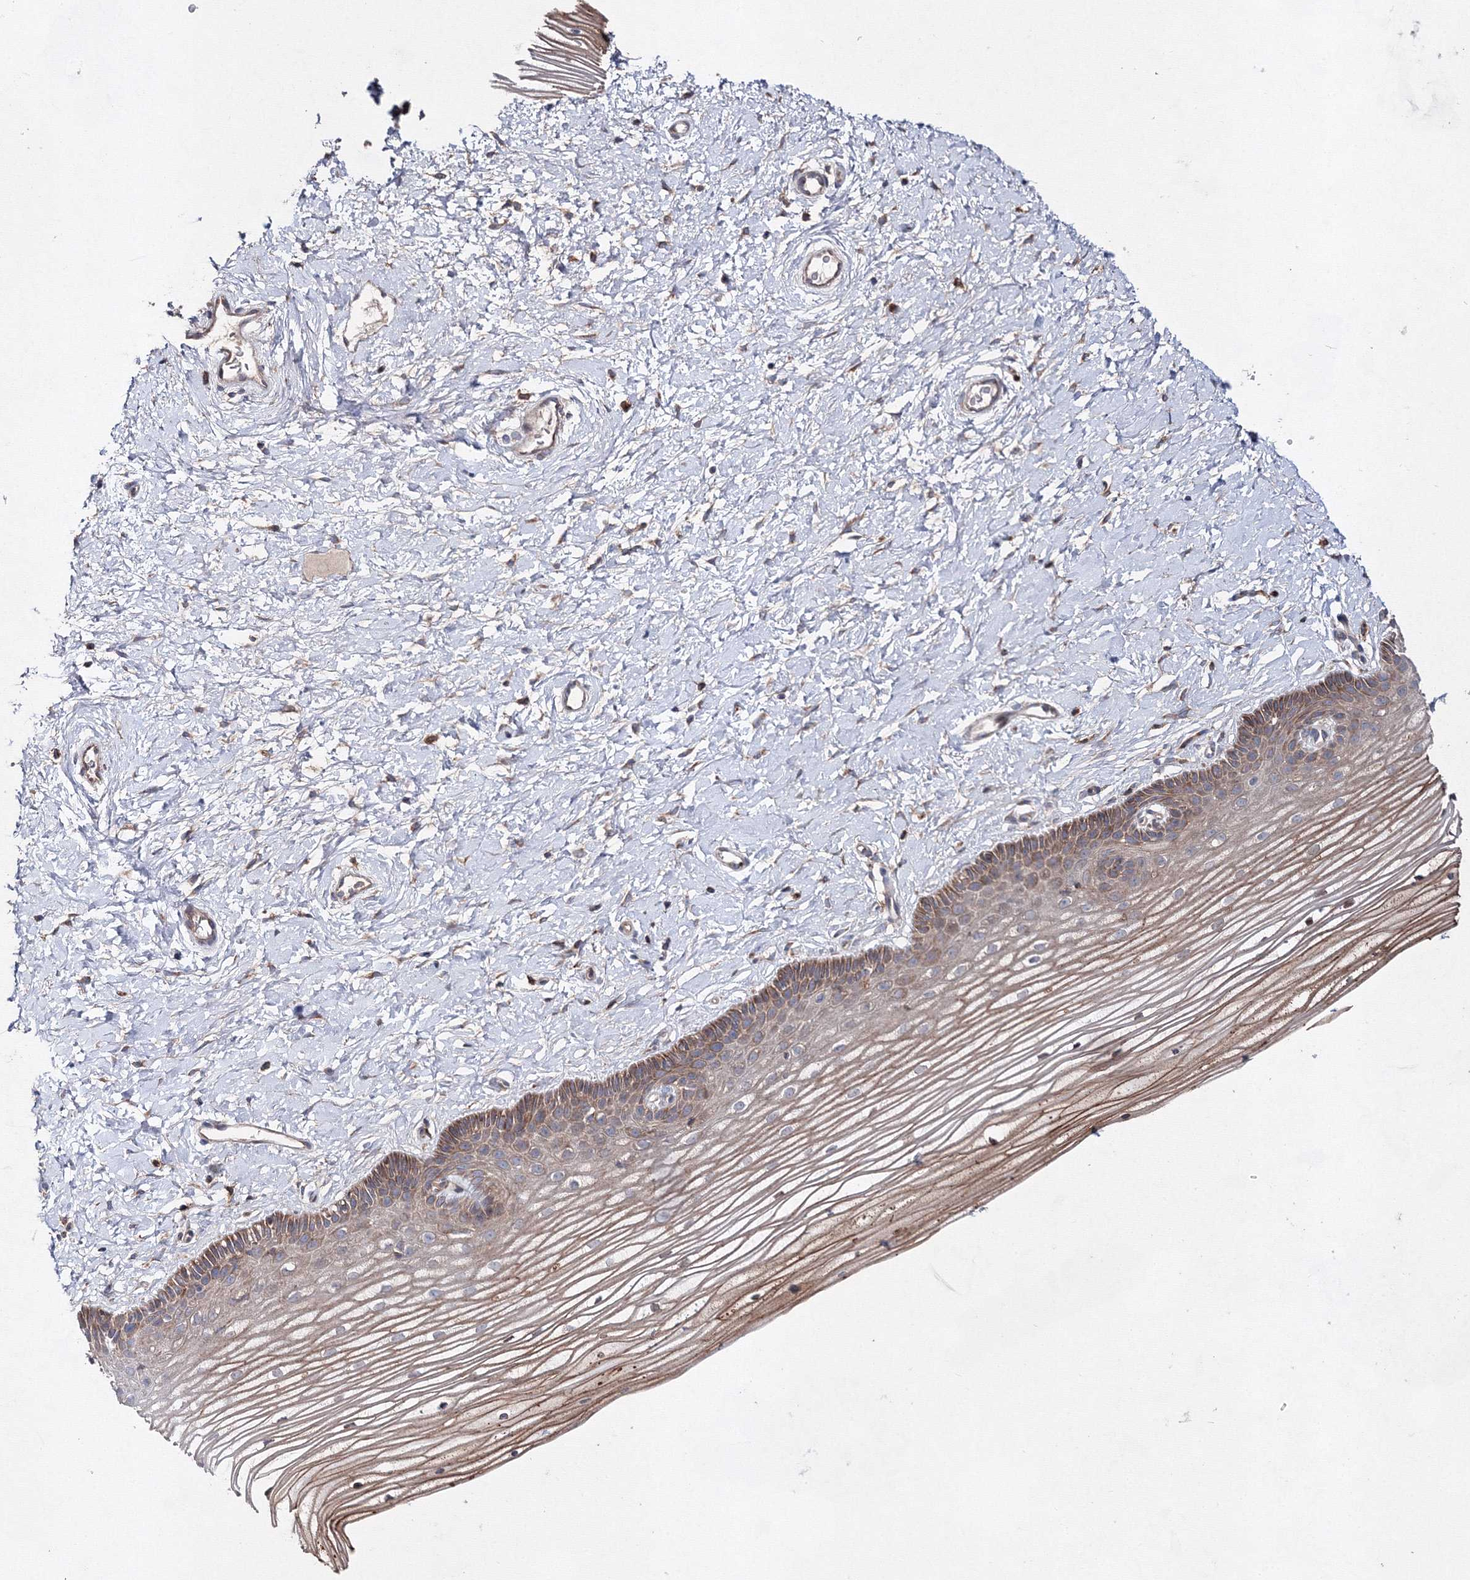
{"staining": {"intensity": "moderate", "quantity": ">75%", "location": "cytoplasmic/membranous"}, "tissue": "vagina", "cell_type": "Squamous epithelial cells", "image_type": "normal", "snomed": [{"axis": "morphology", "description": "Normal tissue, NOS"}, {"axis": "topography", "description": "Vagina"}, {"axis": "topography", "description": "Cervix"}], "caption": "Vagina stained for a protein demonstrates moderate cytoplasmic/membranous positivity in squamous epithelial cells. (Stains: DAB (3,3'-diaminobenzidine) in brown, nuclei in blue, Microscopy: brightfield microscopy at high magnification).", "gene": "GFM1", "patient": {"sex": "female", "age": 40}}